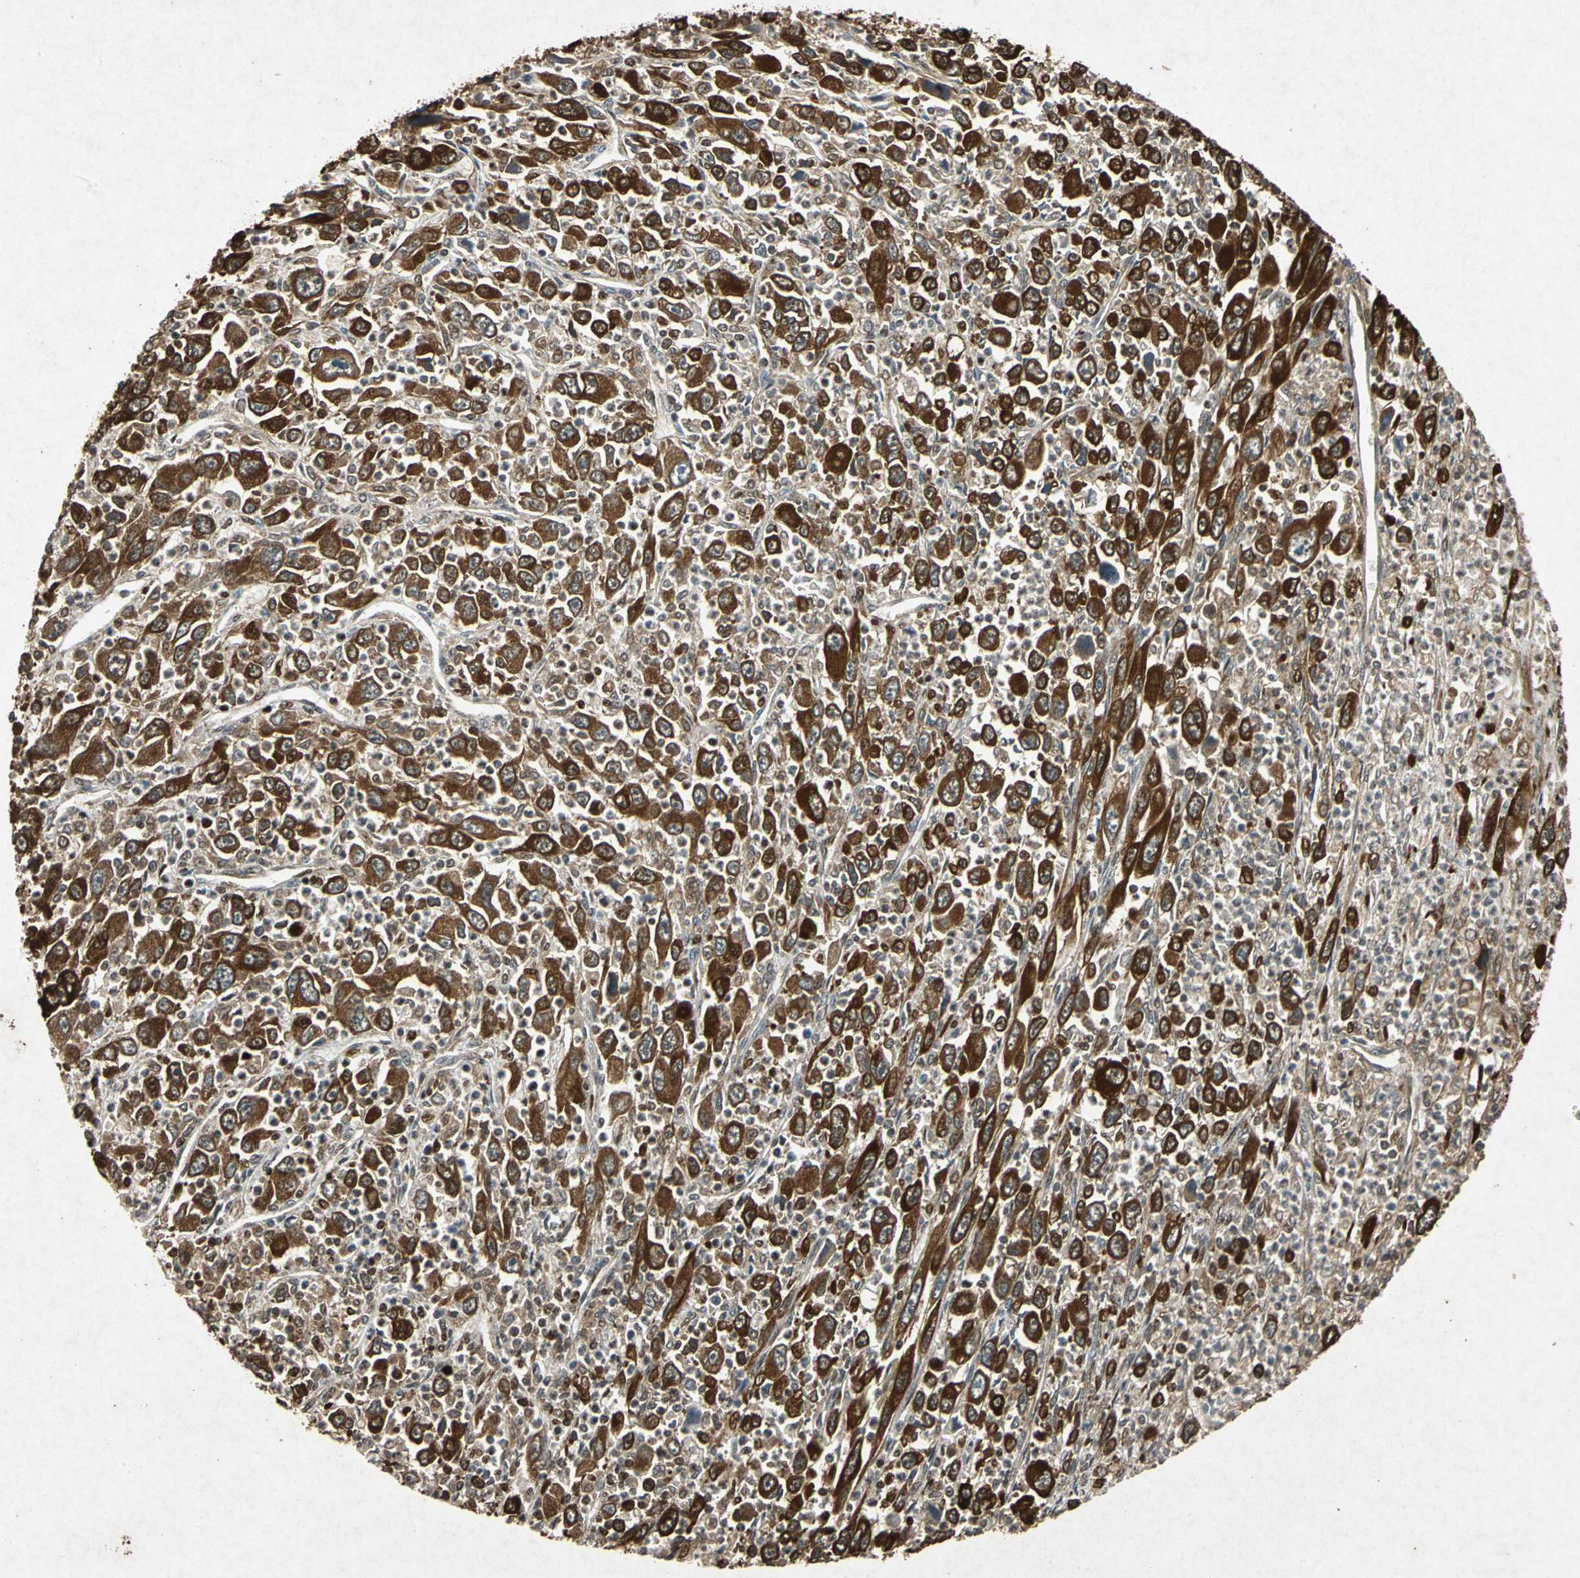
{"staining": {"intensity": "strong", "quantity": ">75%", "location": "cytoplasmic/membranous"}, "tissue": "melanoma", "cell_type": "Tumor cells", "image_type": "cancer", "snomed": [{"axis": "morphology", "description": "Malignant melanoma, Metastatic site"}, {"axis": "topography", "description": "Skin"}], "caption": "A brown stain labels strong cytoplasmic/membranous positivity of a protein in human malignant melanoma (metastatic site) tumor cells.", "gene": "HSP90AB1", "patient": {"sex": "female", "age": 56}}